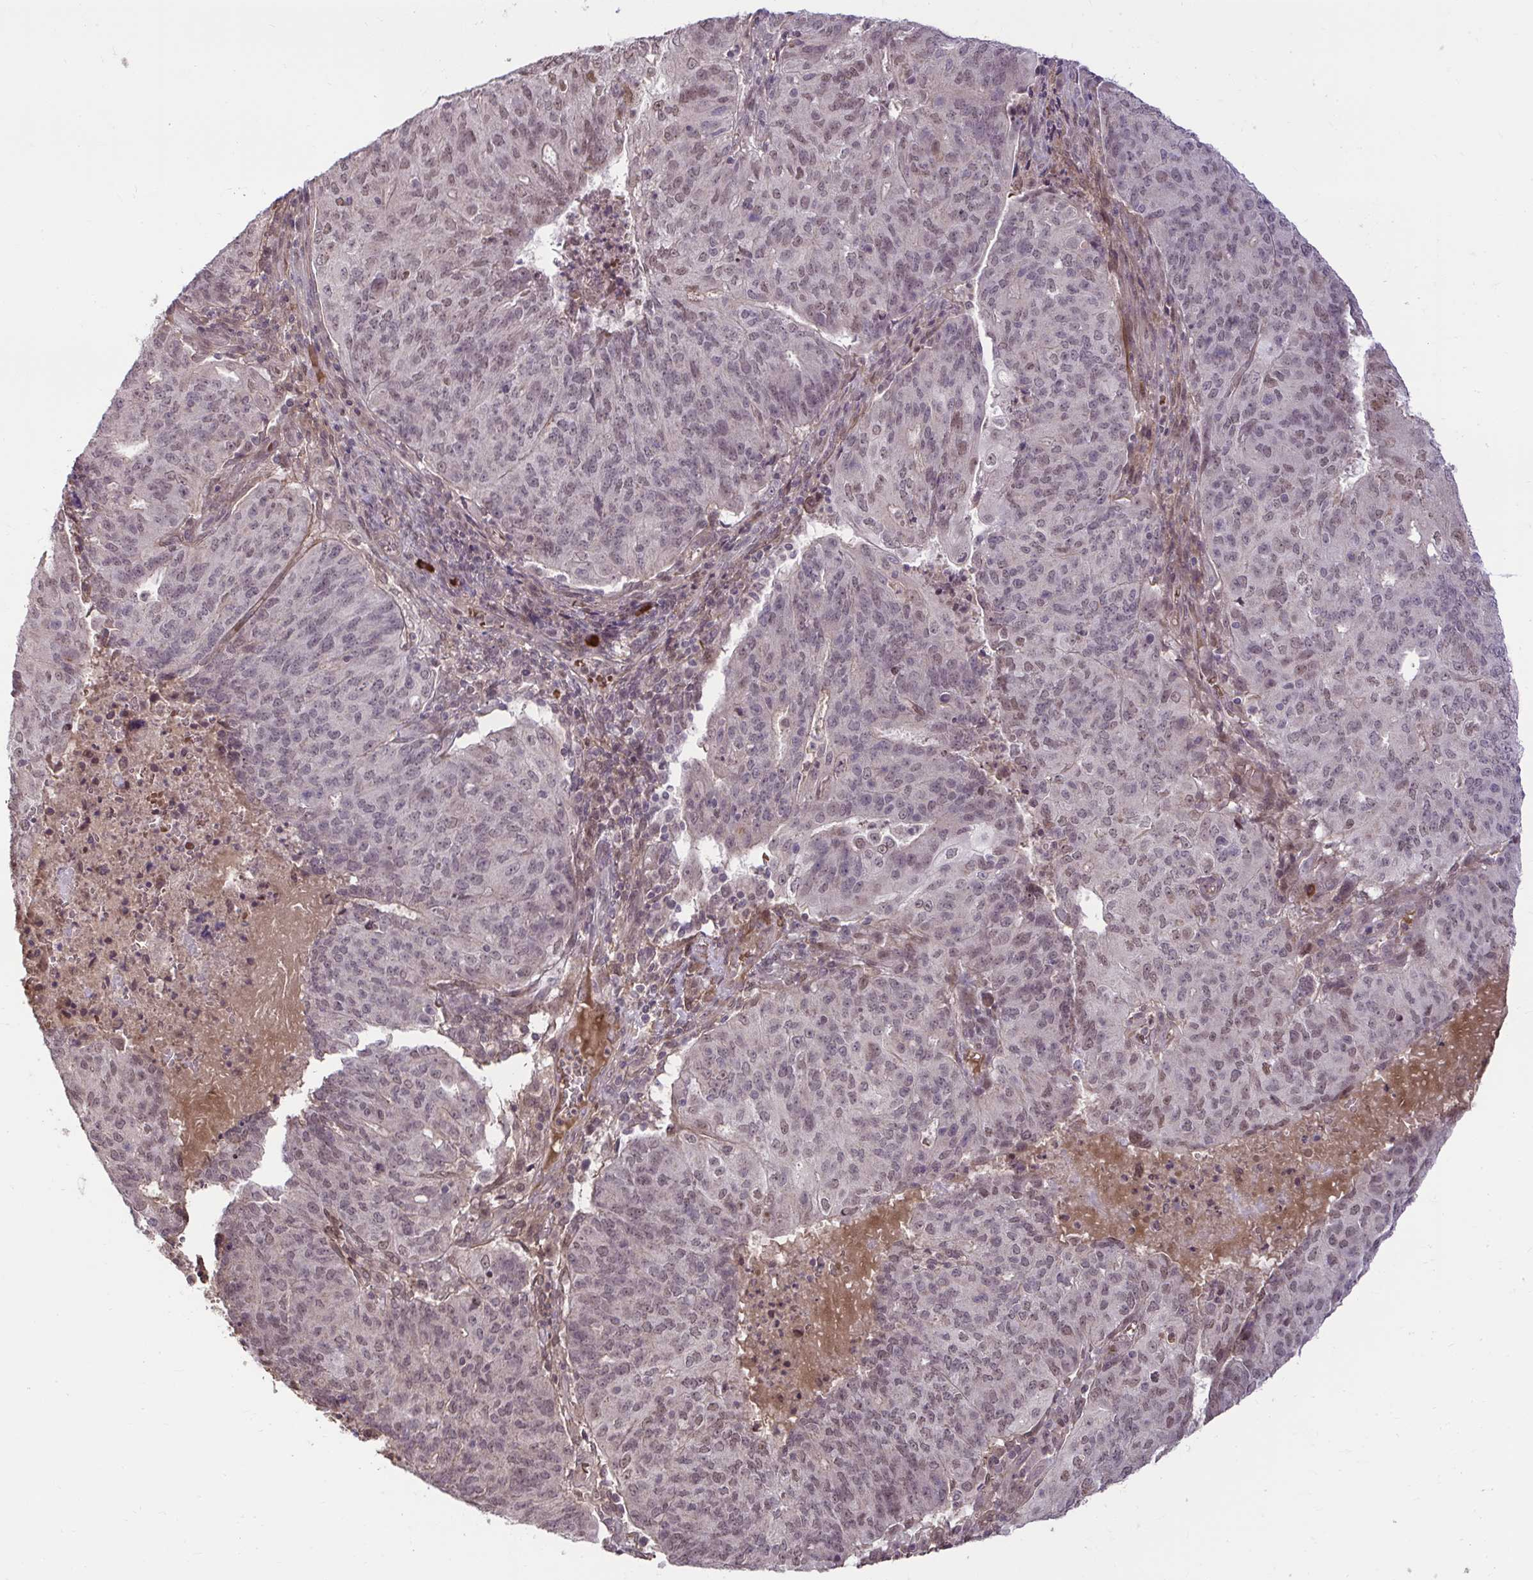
{"staining": {"intensity": "moderate", "quantity": "25%-75%", "location": "nuclear"}, "tissue": "endometrial cancer", "cell_type": "Tumor cells", "image_type": "cancer", "snomed": [{"axis": "morphology", "description": "Adenocarcinoma, NOS"}, {"axis": "topography", "description": "Endometrium"}], "caption": "Immunohistochemical staining of endometrial cancer (adenocarcinoma) reveals medium levels of moderate nuclear protein staining in about 25%-75% of tumor cells.", "gene": "ZSCAN9", "patient": {"sex": "female", "age": 82}}